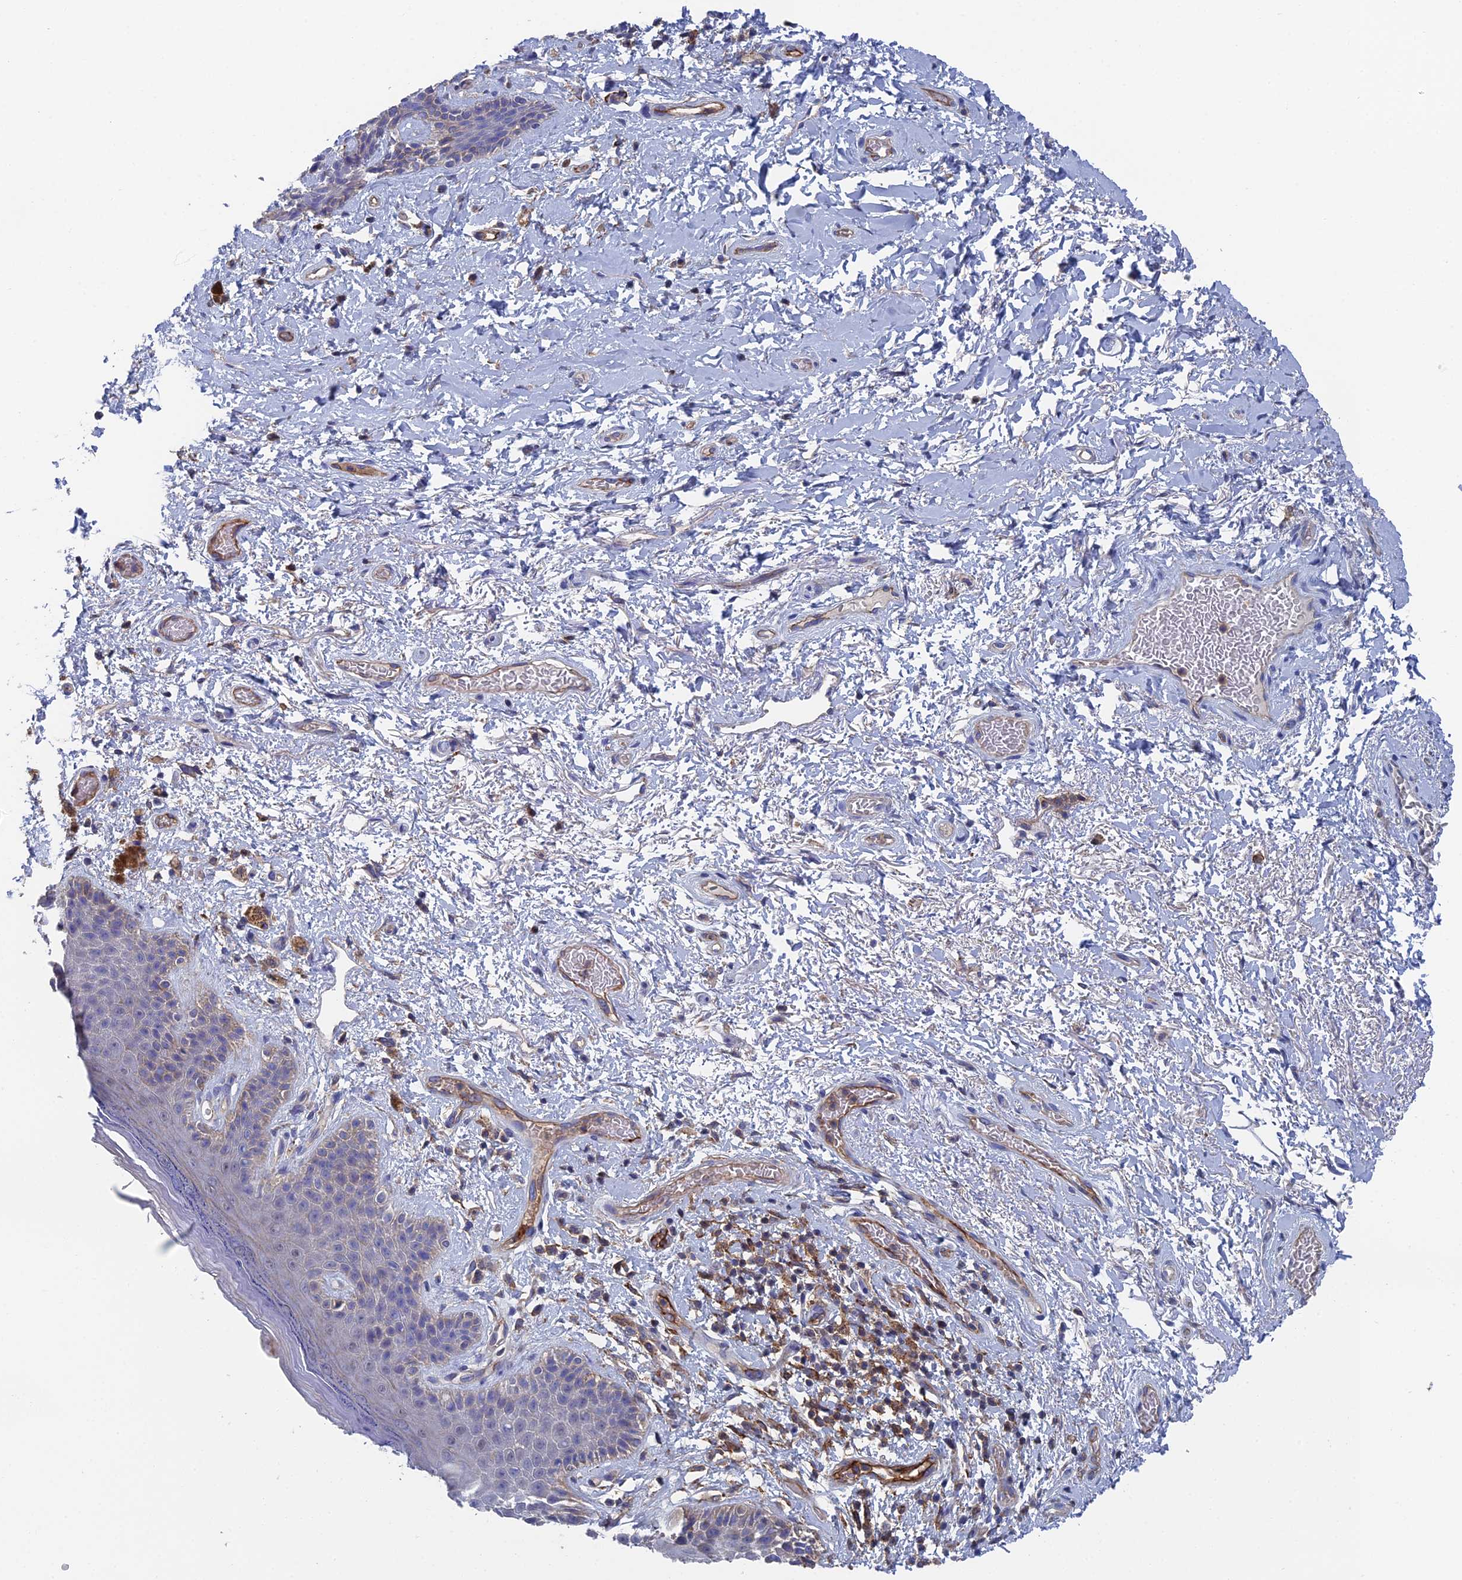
{"staining": {"intensity": "negative", "quantity": "none", "location": "none"}, "tissue": "skin", "cell_type": "Epidermal cells", "image_type": "normal", "snomed": [{"axis": "morphology", "description": "Normal tissue, NOS"}, {"axis": "topography", "description": "Anal"}], "caption": "The immunohistochemistry (IHC) photomicrograph has no significant positivity in epidermal cells of skin.", "gene": "SNX11", "patient": {"sex": "female", "age": 46}}